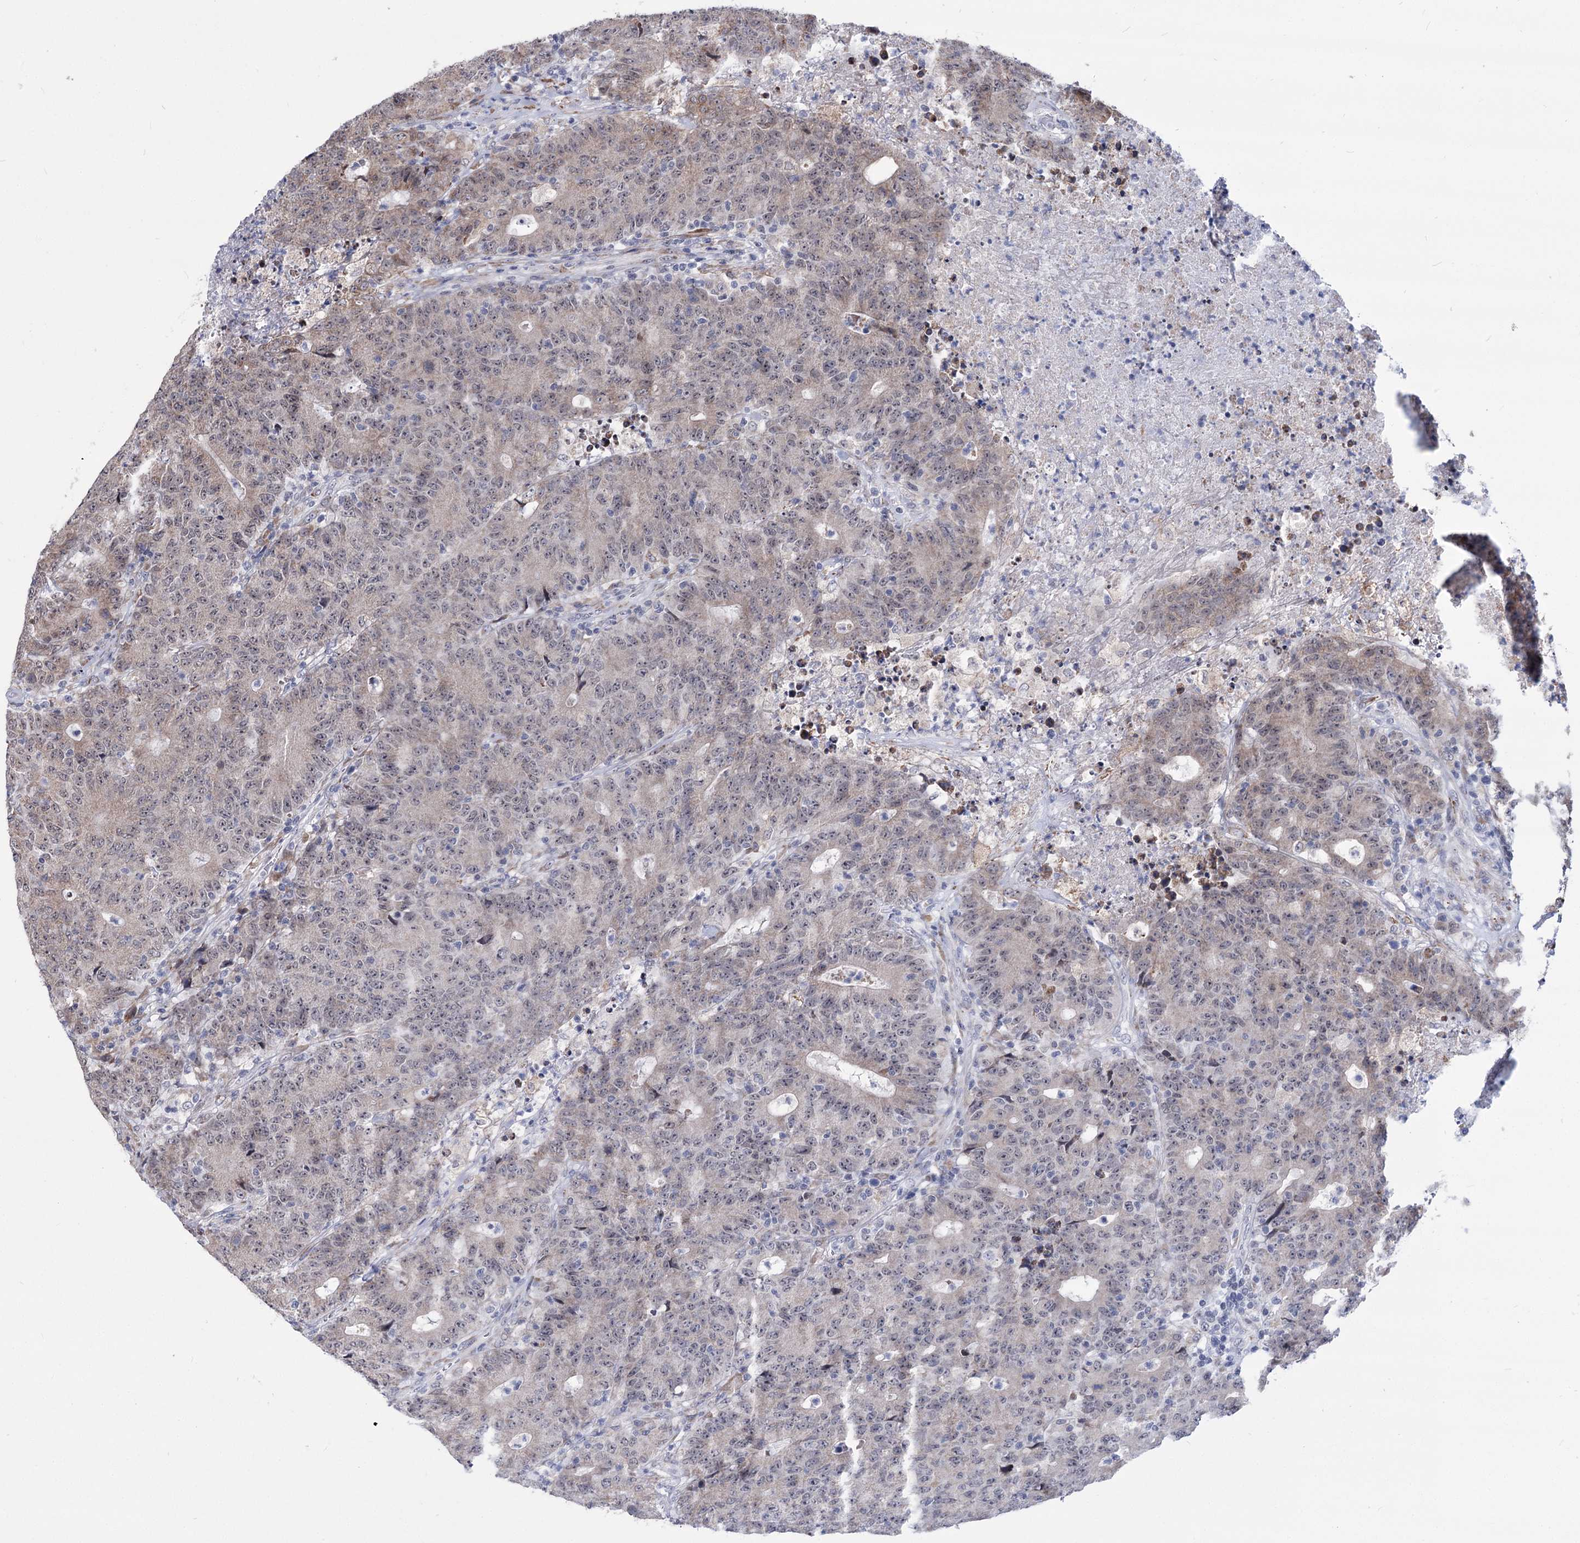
{"staining": {"intensity": "weak", "quantity": "<25%", "location": "cytoplasmic/membranous"}, "tissue": "colorectal cancer", "cell_type": "Tumor cells", "image_type": "cancer", "snomed": [{"axis": "morphology", "description": "Adenocarcinoma, NOS"}, {"axis": "topography", "description": "Colon"}], "caption": "Tumor cells show no significant staining in colorectal cancer (adenocarcinoma).", "gene": "PPRC1", "patient": {"sex": "female", "age": 75}}